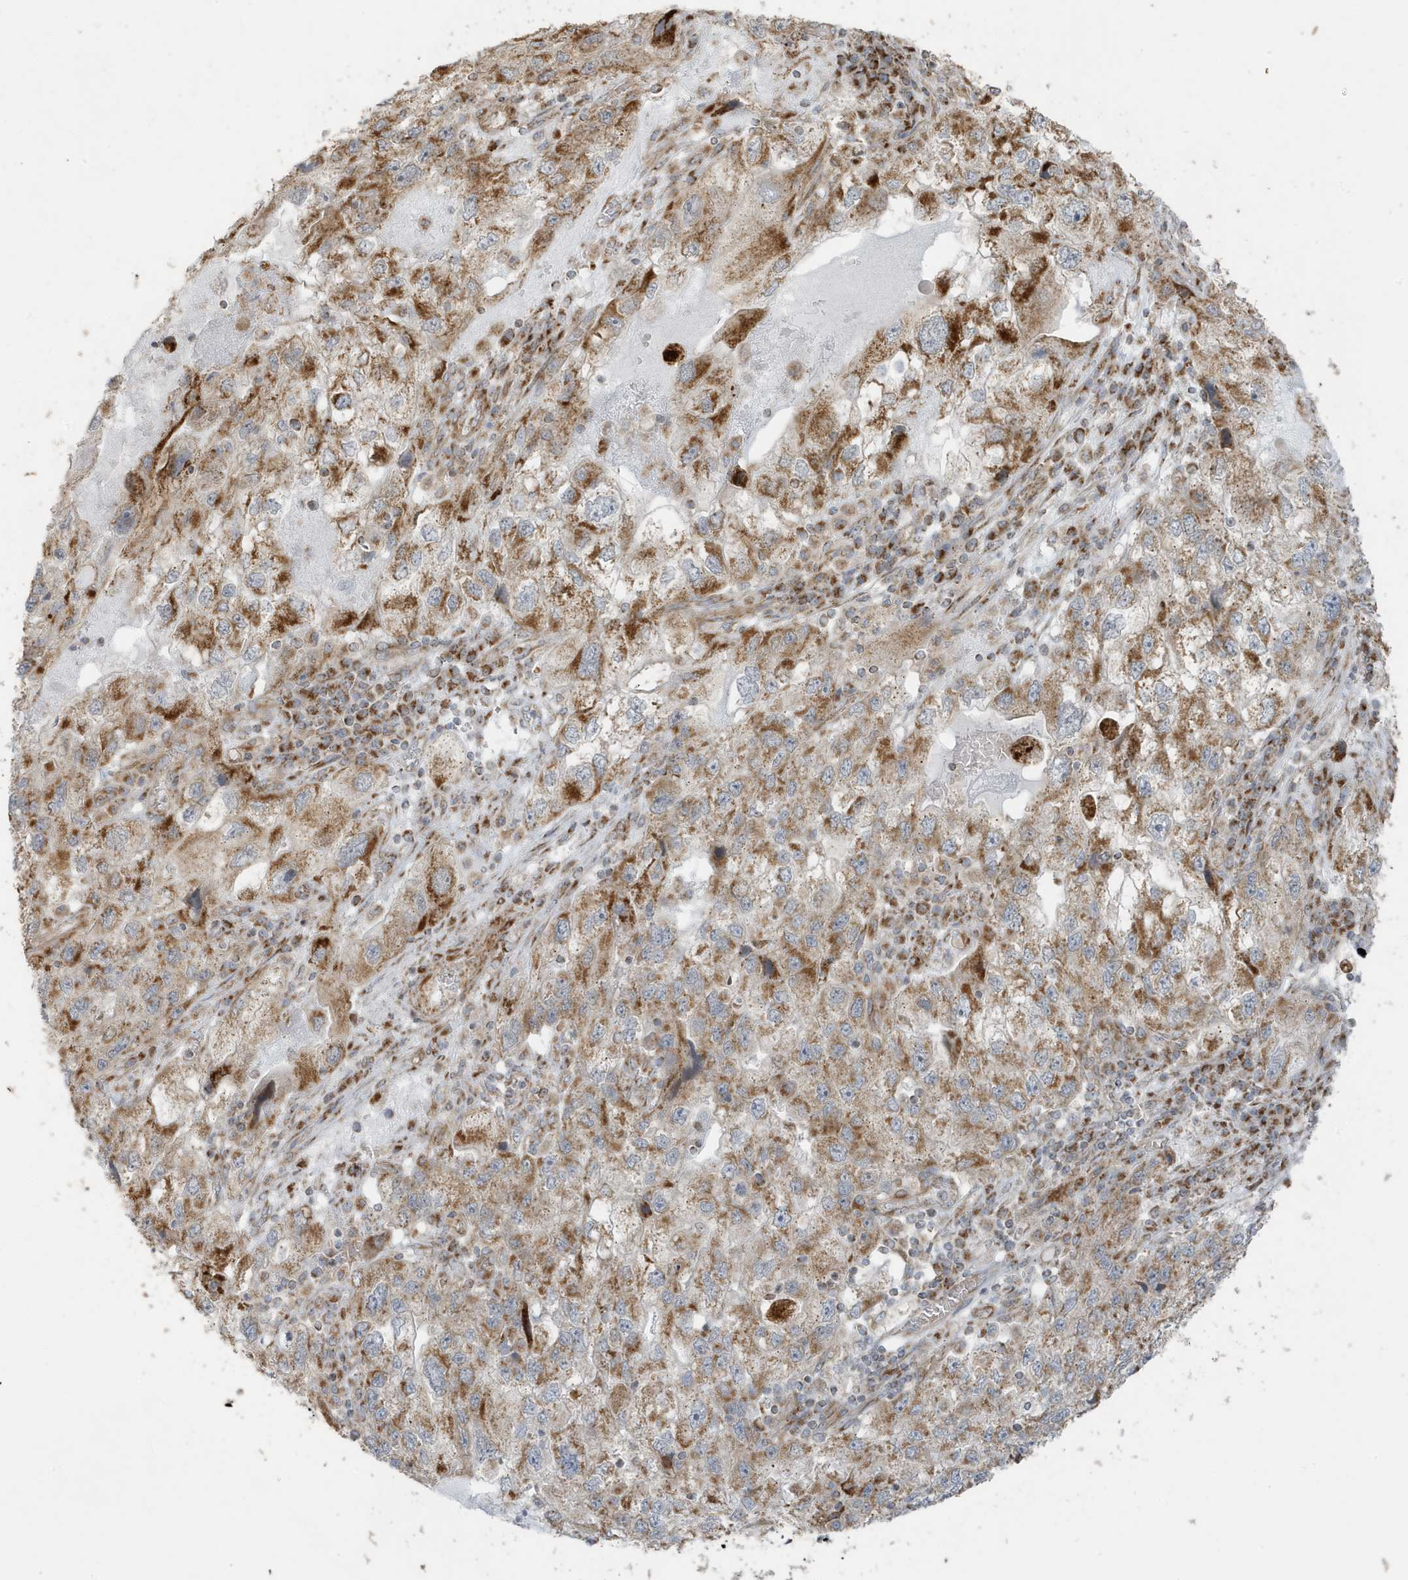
{"staining": {"intensity": "moderate", "quantity": ">75%", "location": "cytoplasmic/membranous"}, "tissue": "endometrial cancer", "cell_type": "Tumor cells", "image_type": "cancer", "snomed": [{"axis": "morphology", "description": "Adenocarcinoma, NOS"}, {"axis": "topography", "description": "Endometrium"}], "caption": "Endometrial cancer was stained to show a protein in brown. There is medium levels of moderate cytoplasmic/membranous staining in approximately >75% of tumor cells. Using DAB (brown) and hematoxylin (blue) stains, captured at high magnification using brightfield microscopy.", "gene": "GOLGA4", "patient": {"sex": "female", "age": 49}}